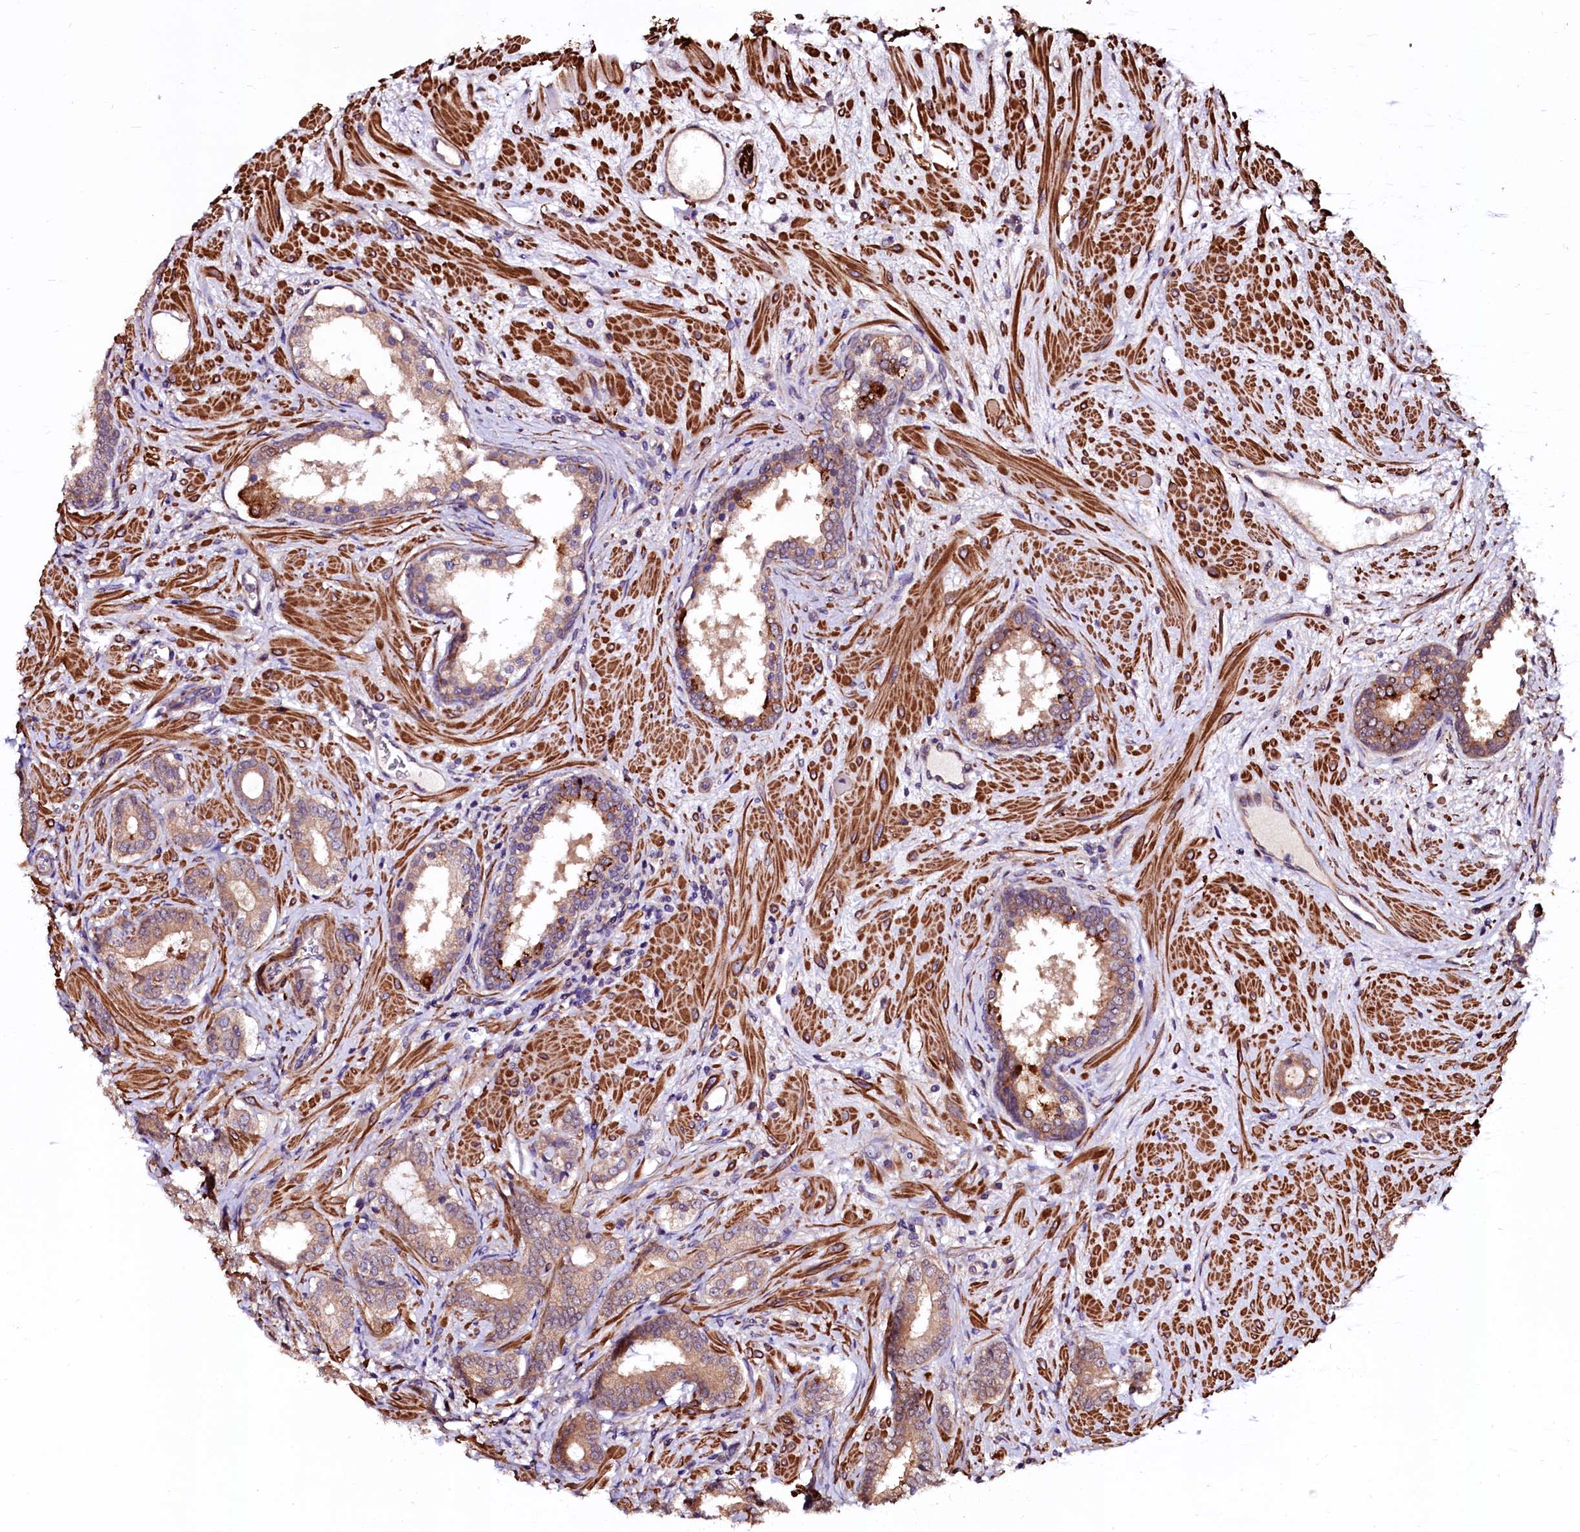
{"staining": {"intensity": "moderate", "quantity": ">75%", "location": "cytoplasmic/membranous"}, "tissue": "prostate cancer", "cell_type": "Tumor cells", "image_type": "cancer", "snomed": [{"axis": "morphology", "description": "Adenocarcinoma, High grade"}, {"axis": "topography", "description": "Prostate"}], "caption": "An image showing moderate cytoplasmic/membranous staining in approximately >75% of tumor cells in prostate adenocarcinoma (high-grade), as visualized by brown immunohistochemical staining.", "gene": "N4BP1", "patient": {"sex": "male", "age": 64}}